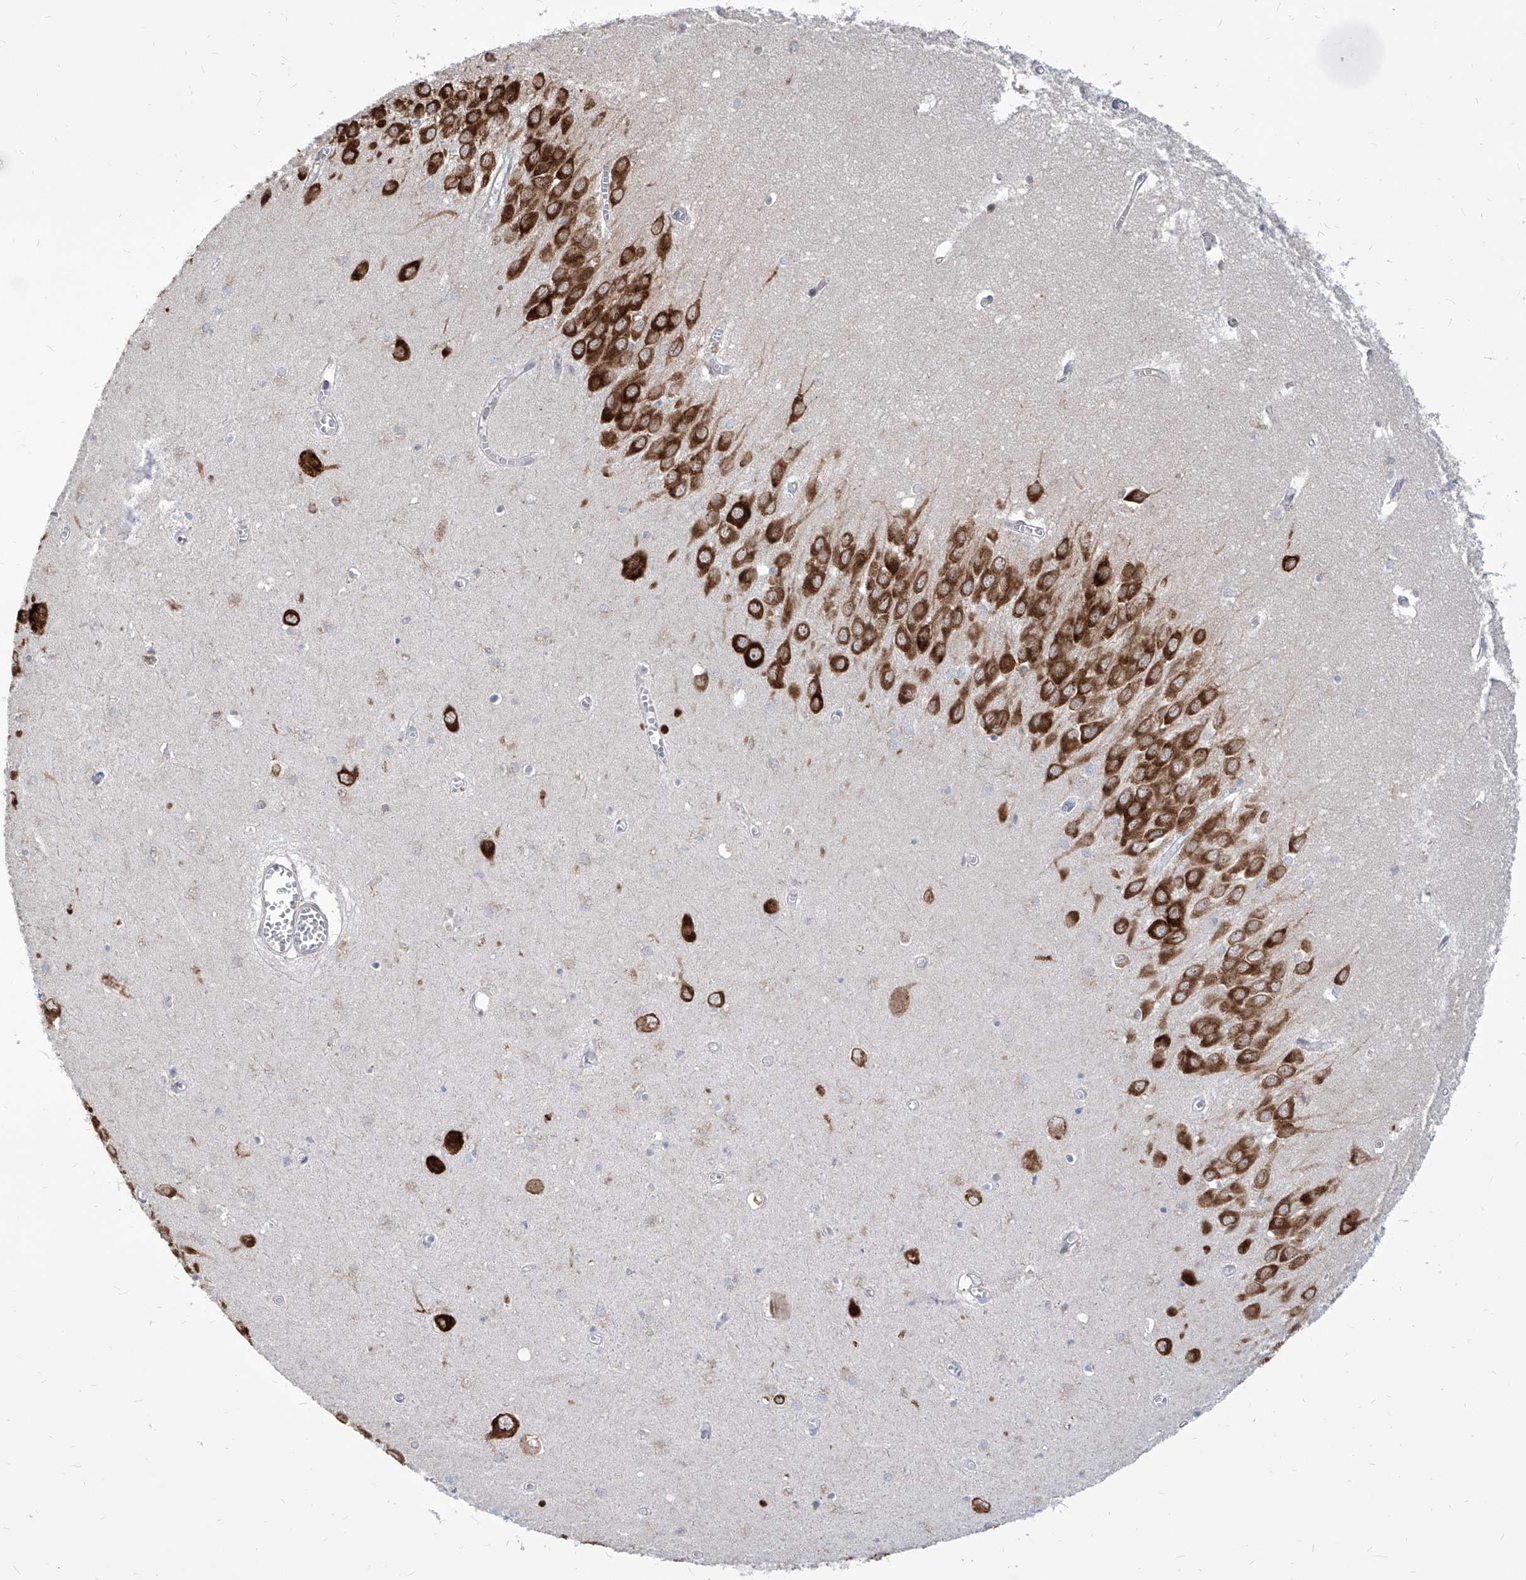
{"staining": {"intensity": "strong", "quantity": "<25%", "location": "cytoplasmic/membranous"}, "tissue": "hippocampus", "cell_type": "Glial cells", "image_type": "normal", "snomed": [{"axis": "morphology", "description": "Normal tissue, NOS"}, {"axis": "topography", "description": "Hippocampus"}], "caption": "The immunohistochemical stain labels strong cytoplasmic/membranous positivity in glial cells of benign hippocampus.", "gene": "FAM83B", "patient": {"sex": "male", "age": 70}}